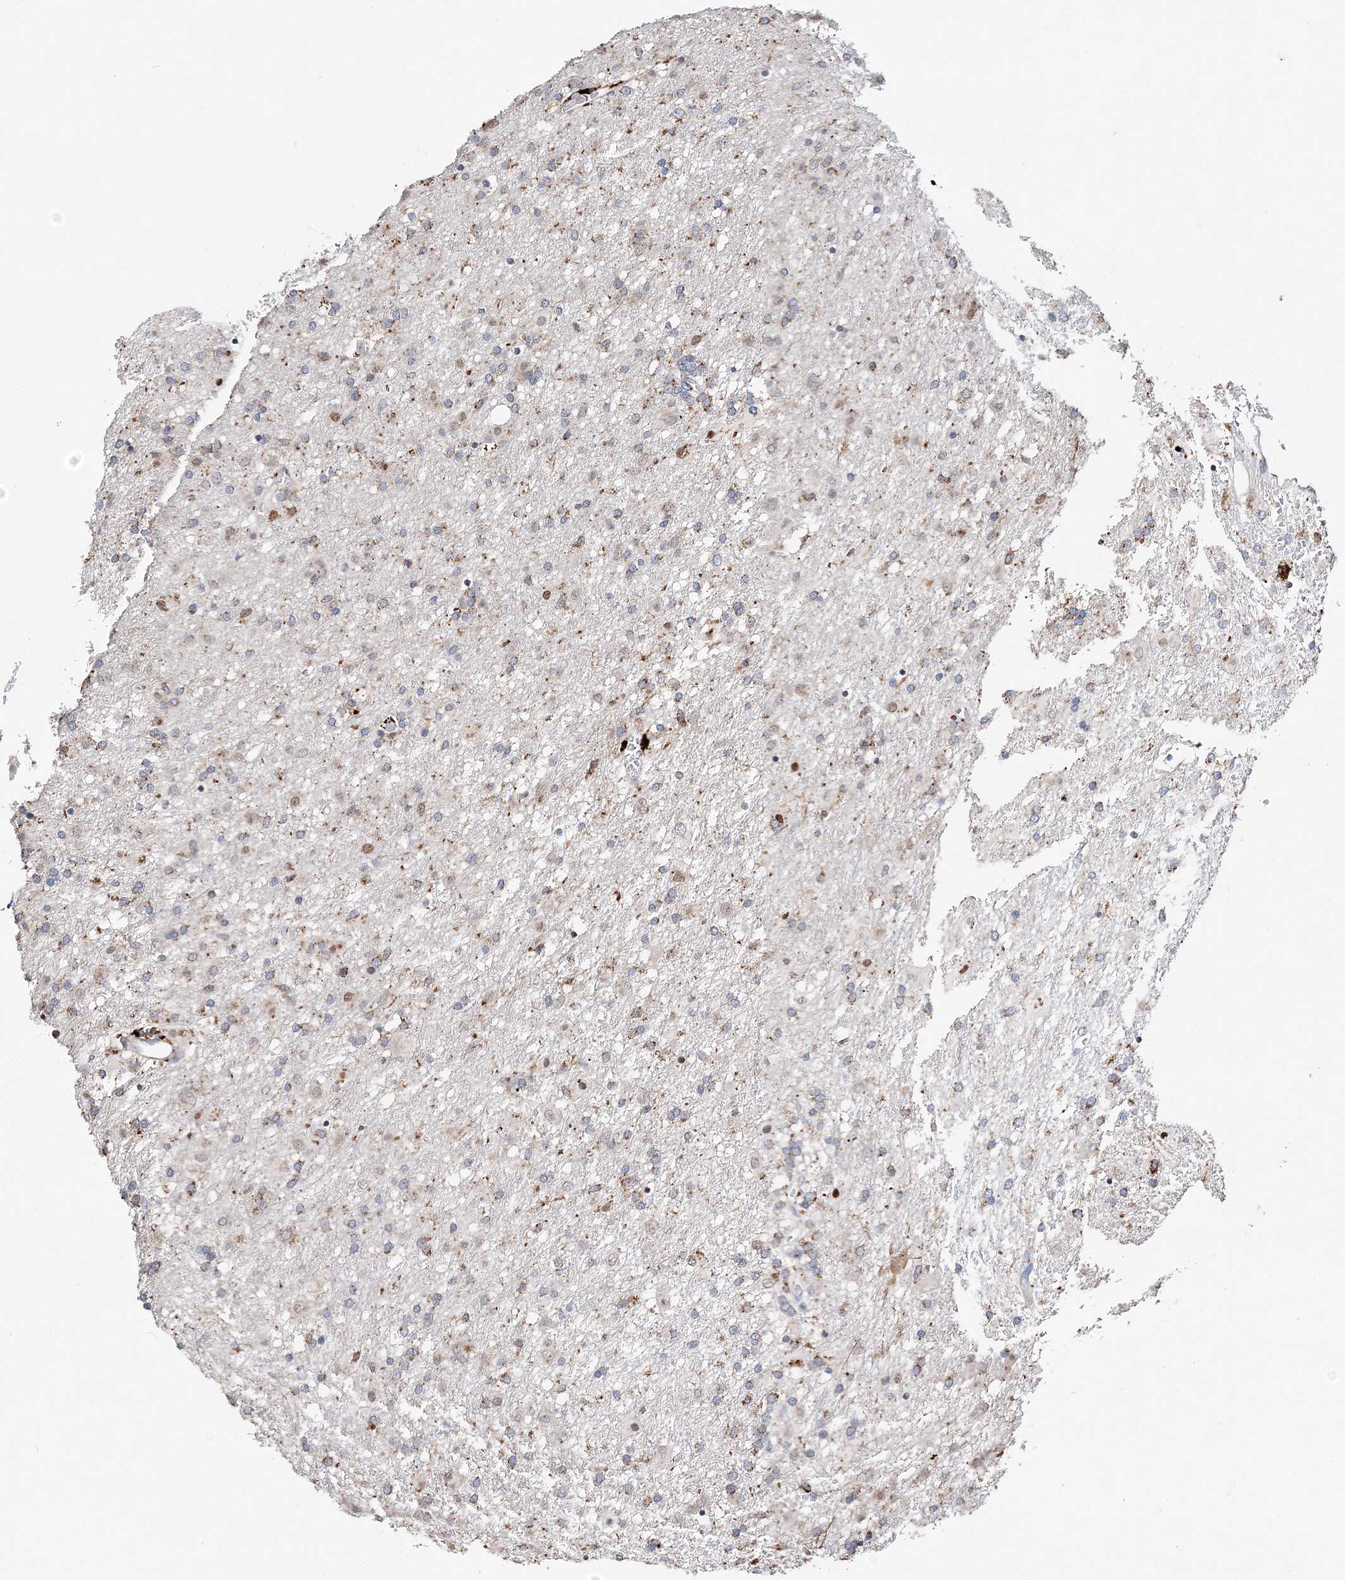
{"staining": {"intensity": "moderate", "quantity": ">75%", "location": "cytoplasmic/membranous"}, "tissue": "glioma", "cell_type": "Tumor cells", "image_type": "cancer", "snomed": [{"axis": "morphology", "description": "Glioma, malignant, Low grade"}, {"axis": "topography", "description": "Brain"}], "caption": "A brown stain labels moderate cytoplasmic/membranous staining of a protein in glioma tumor cells.", "gene": "C3orf38", "patient": {"sex": "male", "age": 65}}